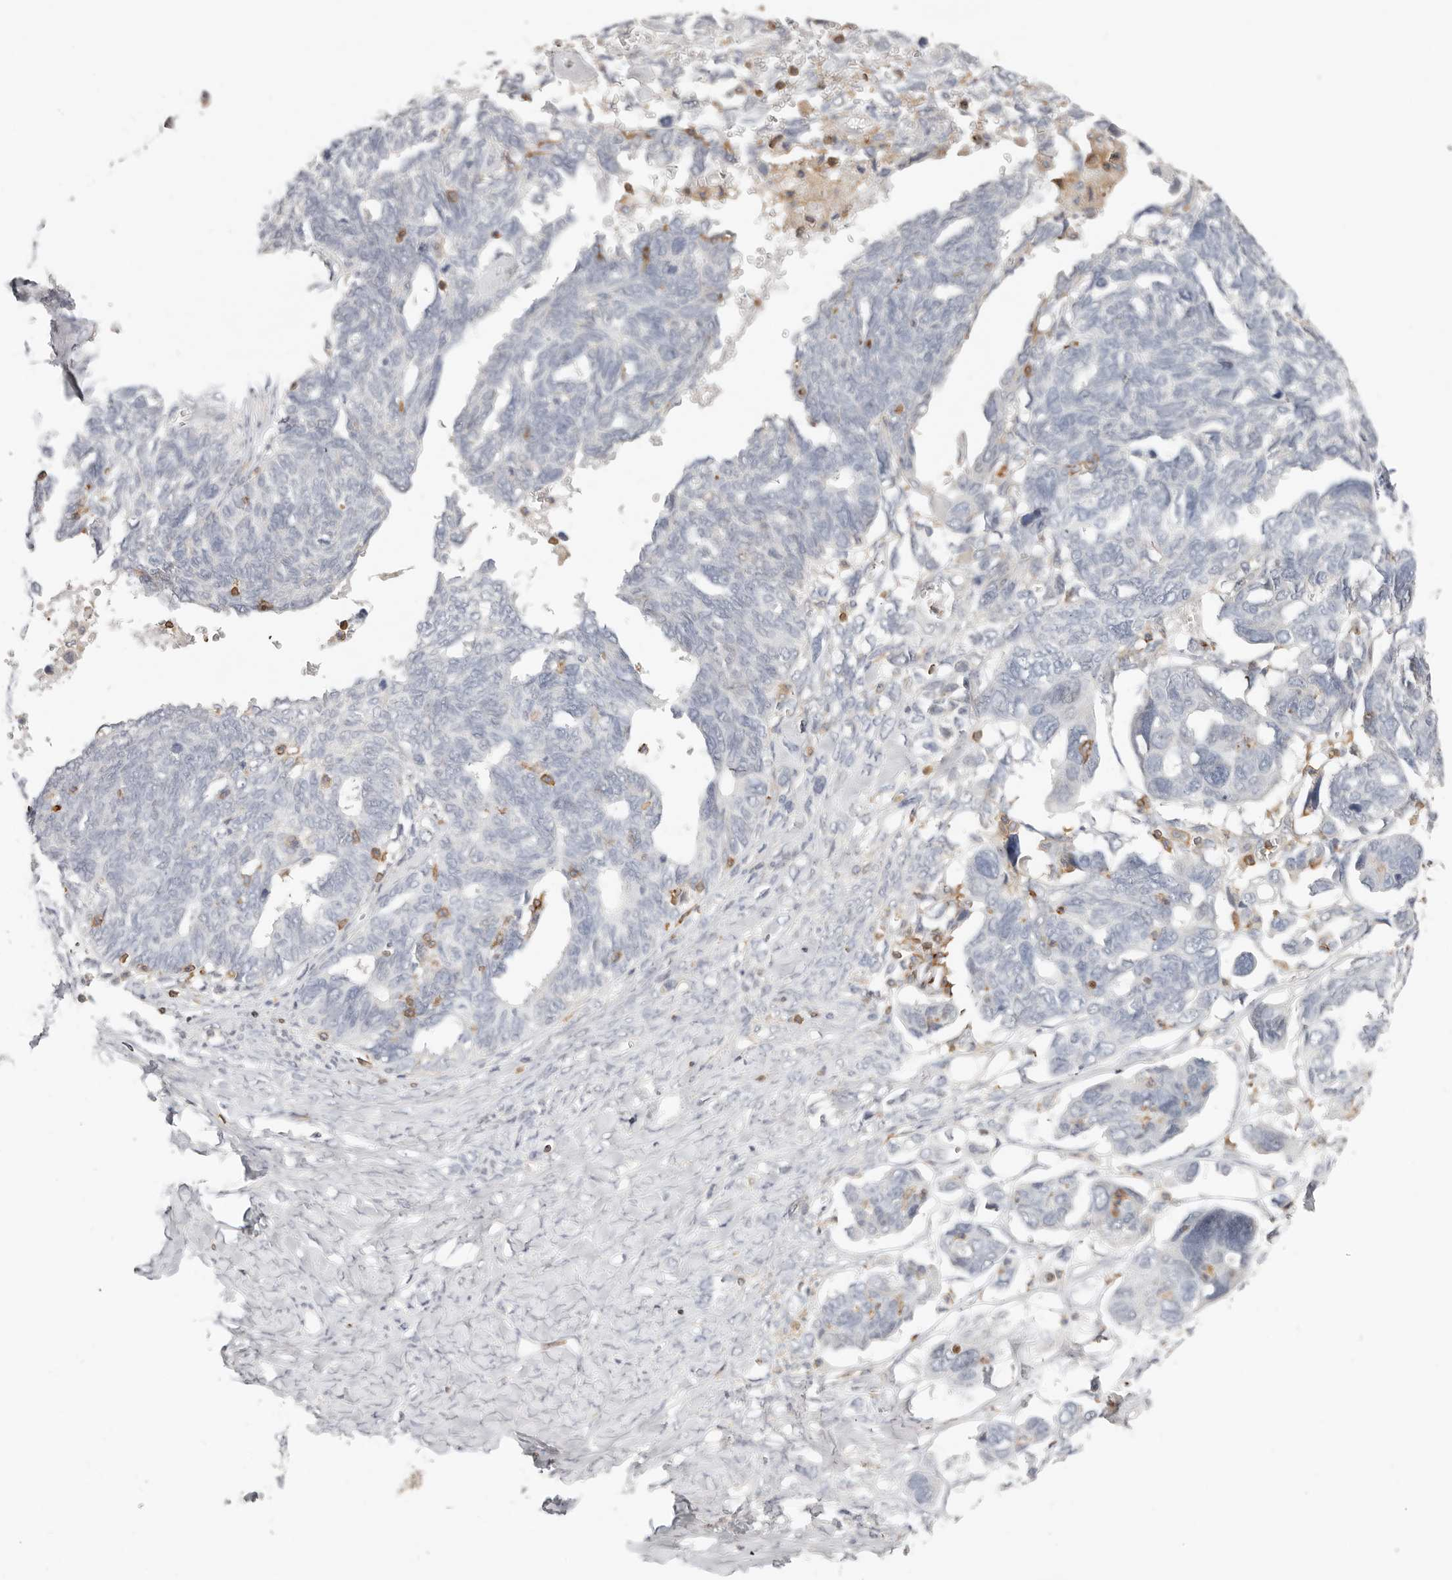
{"staining": {"intensity": "negative", "quantity": "none", "location": "none"}, "tissue": "ovarian cancer", "cell_type": "Tumor cells", "image_type": "cancer", "snomed": [{"axis": "morphology", "description": "Cystadenocarcinoma, serous, NOS"}, {"axis": "topography", "description": "Ovary"}], "caption": "Immunohistochemistry (IHC) of ovarian serous cystadenocarcinoma demonstrates no staining in tumor cells.", "gene": "TMEM63B", "patient": {"sex": "female", "age": 79}}